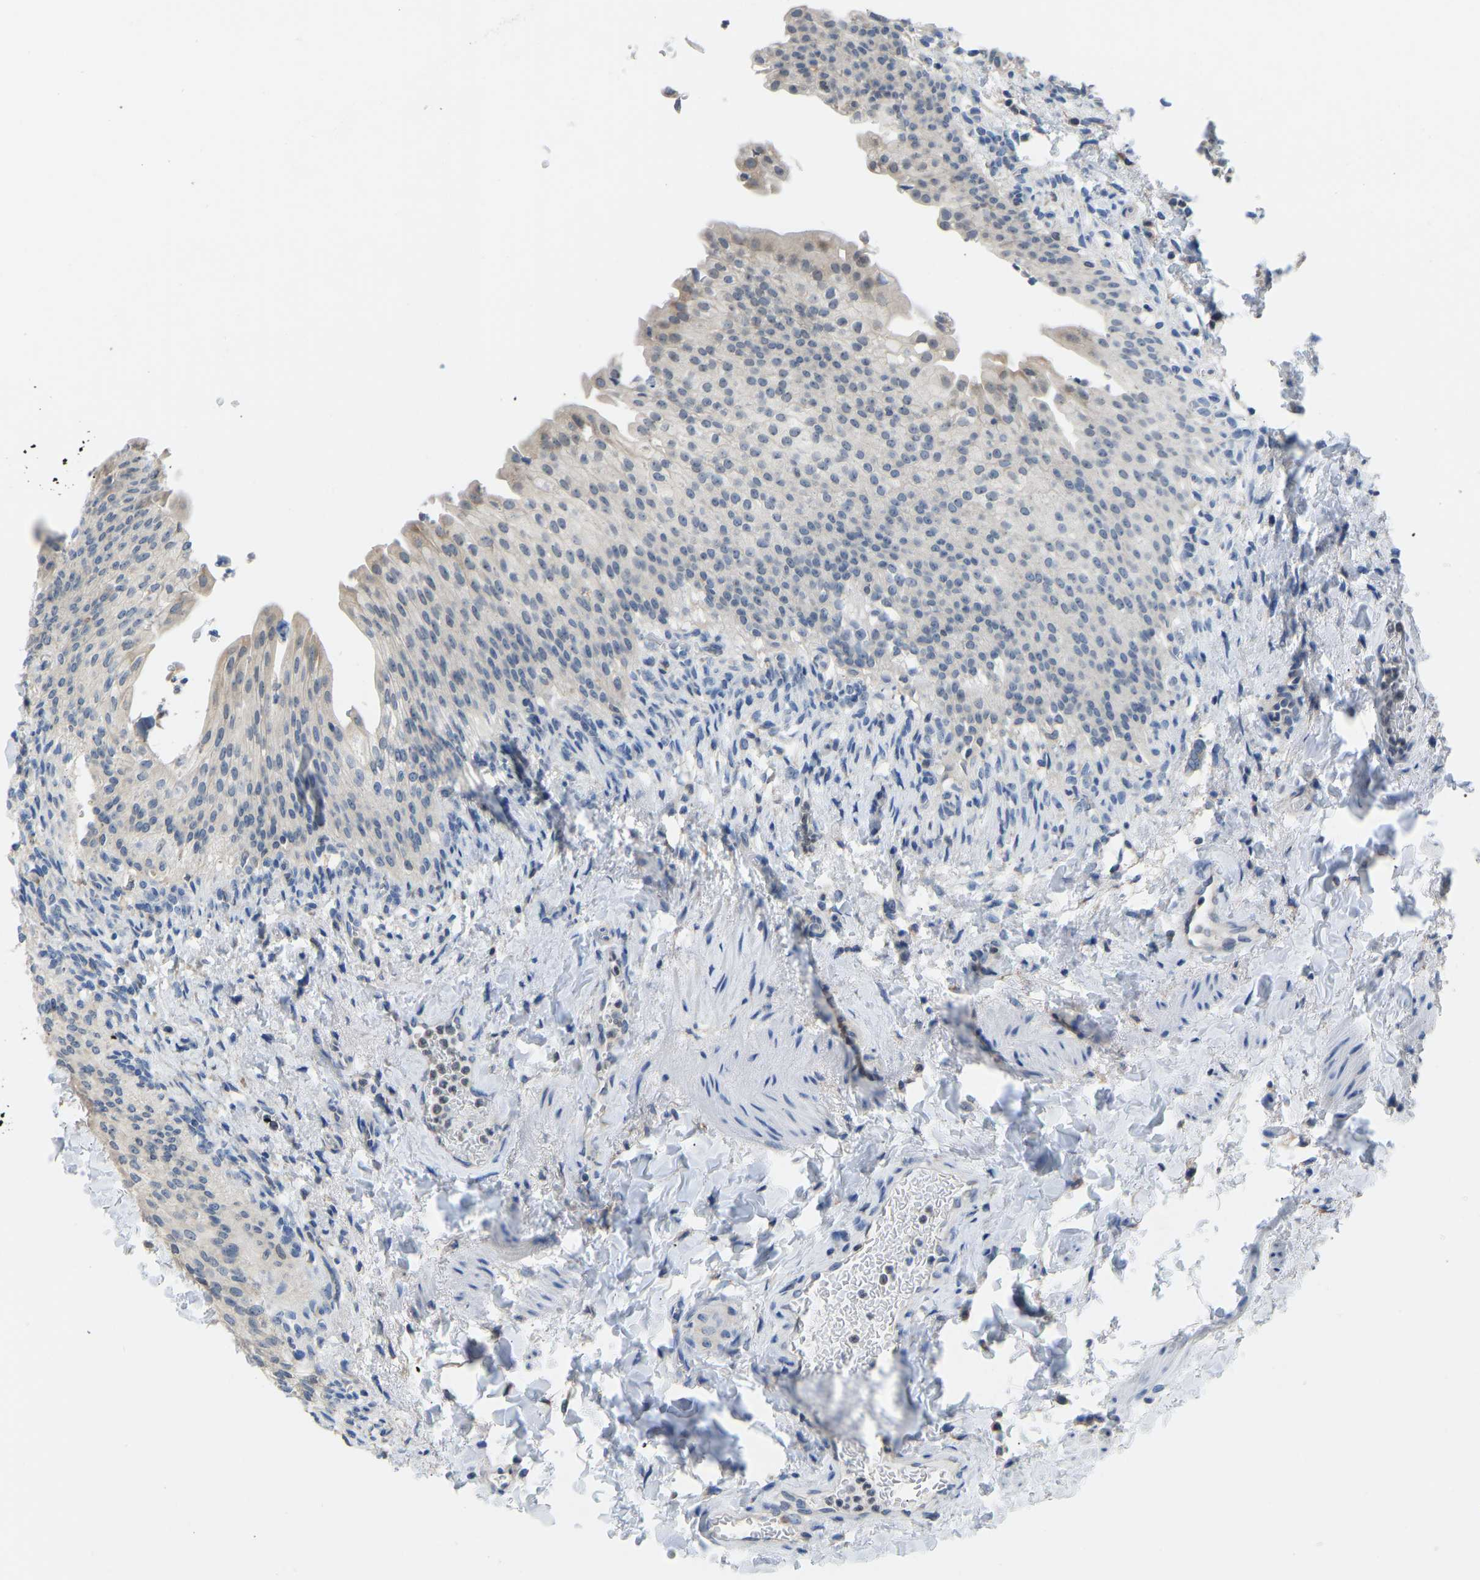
{"staining": {"intensity": "weak", "quantity": "<25%", "location": "cytoplasmic/membranous,nuclear"}, "tissue": "urinary bladder", "cell_type": "Urothelial cells", "image_type": "normal", "snomed": [{"axis": "morphology", "description": "Normal tissue, NOS"}, {"axis": "topography", "description": "Urinary bladder"}], "caption": "There is no significant expression in urothelial cells of urinary bladder. (Brightfield microscopy of DAB immunohistochemistry at high magnification).", "gene": "VRK1", "patient": {"sex": "female", "age": 60}}